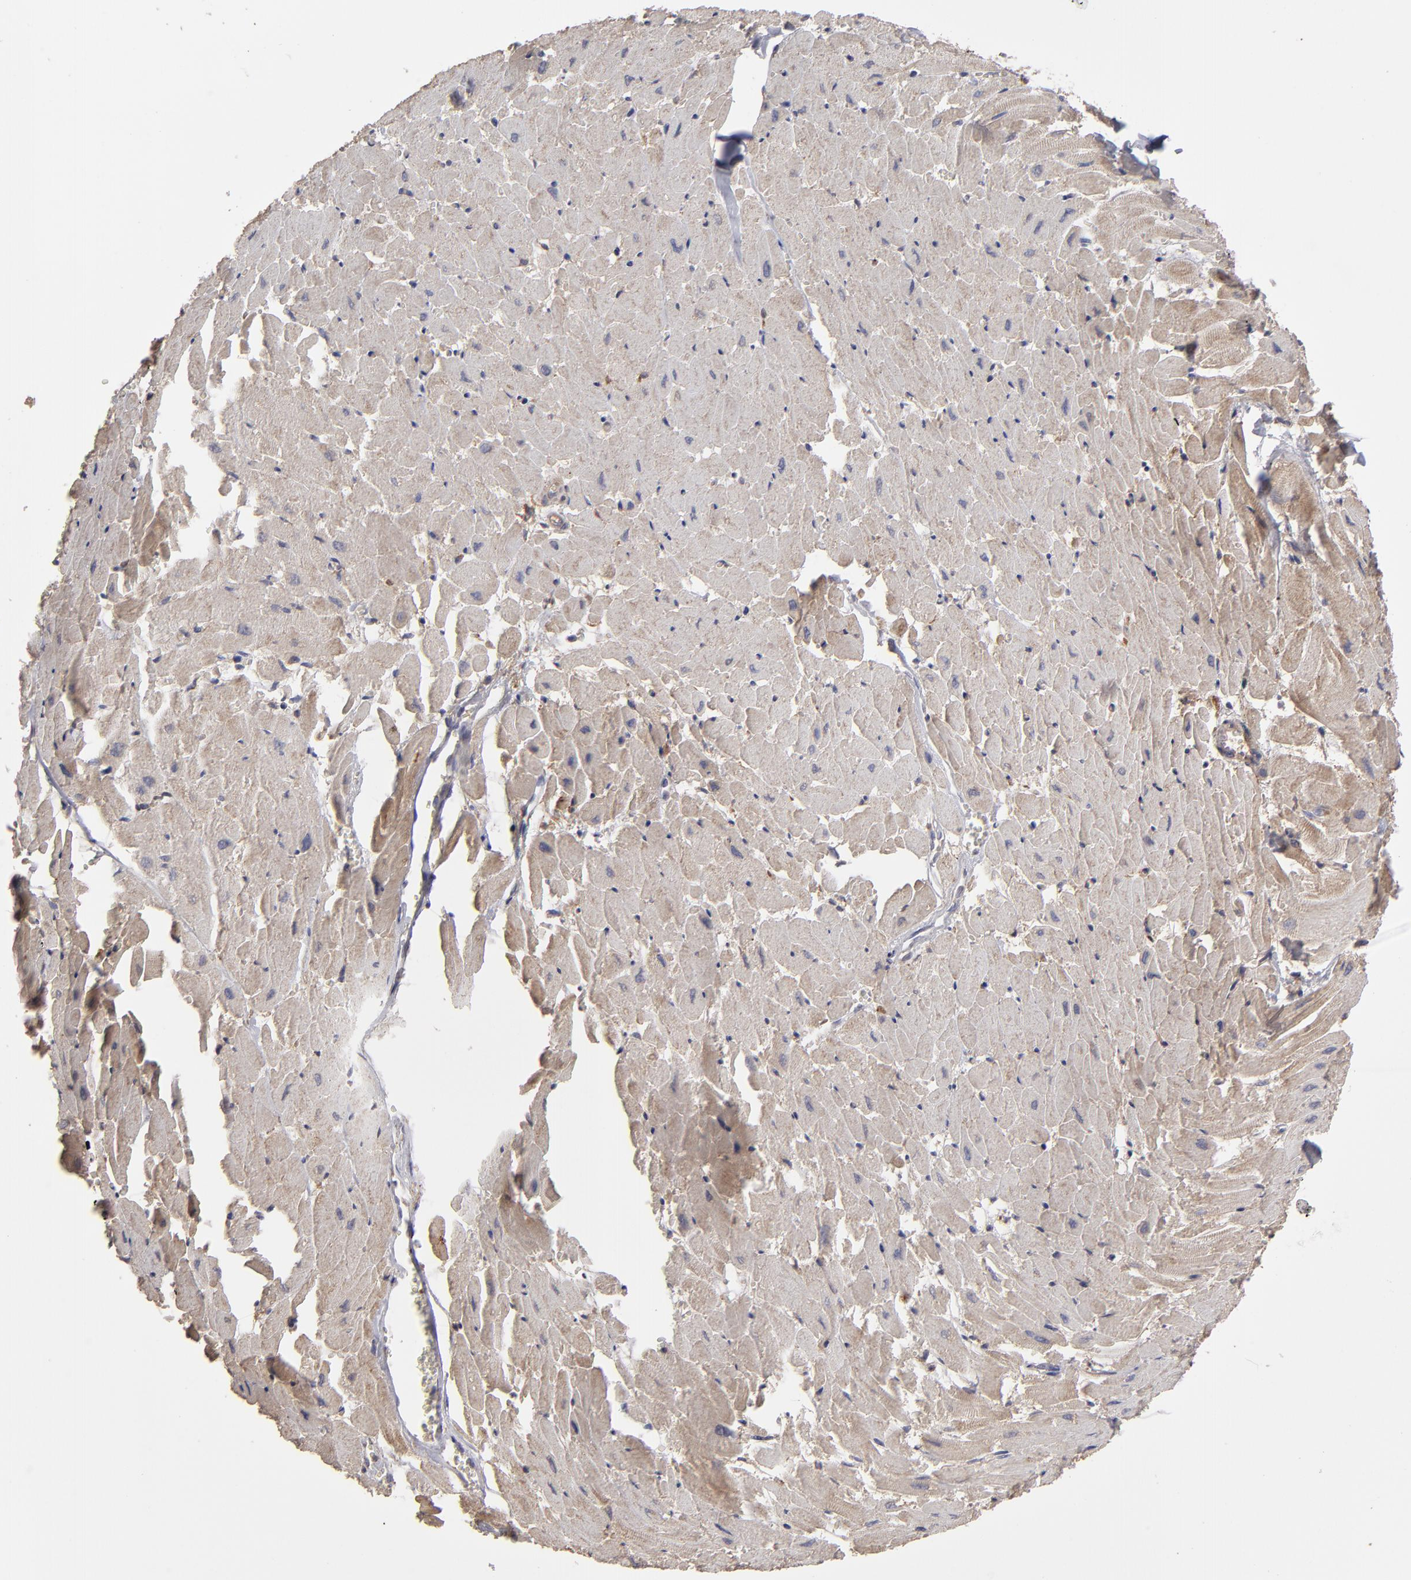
{"staining": {"intensity": "weak", "quantity": "25%-75%", "location": "cytoplasmic/membranous"}, "tissue": "heart muscle", "cell_type": "Cardiomyocytes", "image_type": "normal", "snomed": [{"axis": "morphology", "description": "Normal tissue, NOS"}, {"axis": "topography", "description": "Heart"}], "caption": "Cardiomyocytes reveal weak cytoplasmic/membranous expression in about 25%-75% of cells in benign heart muscle. The staining was performed using DAB, with brown indicating positive protein expression. Nuclei are stained blue with hematoxylin.", "gene": "ITGB5", "patient": {"sex": "female", "age": 19}}